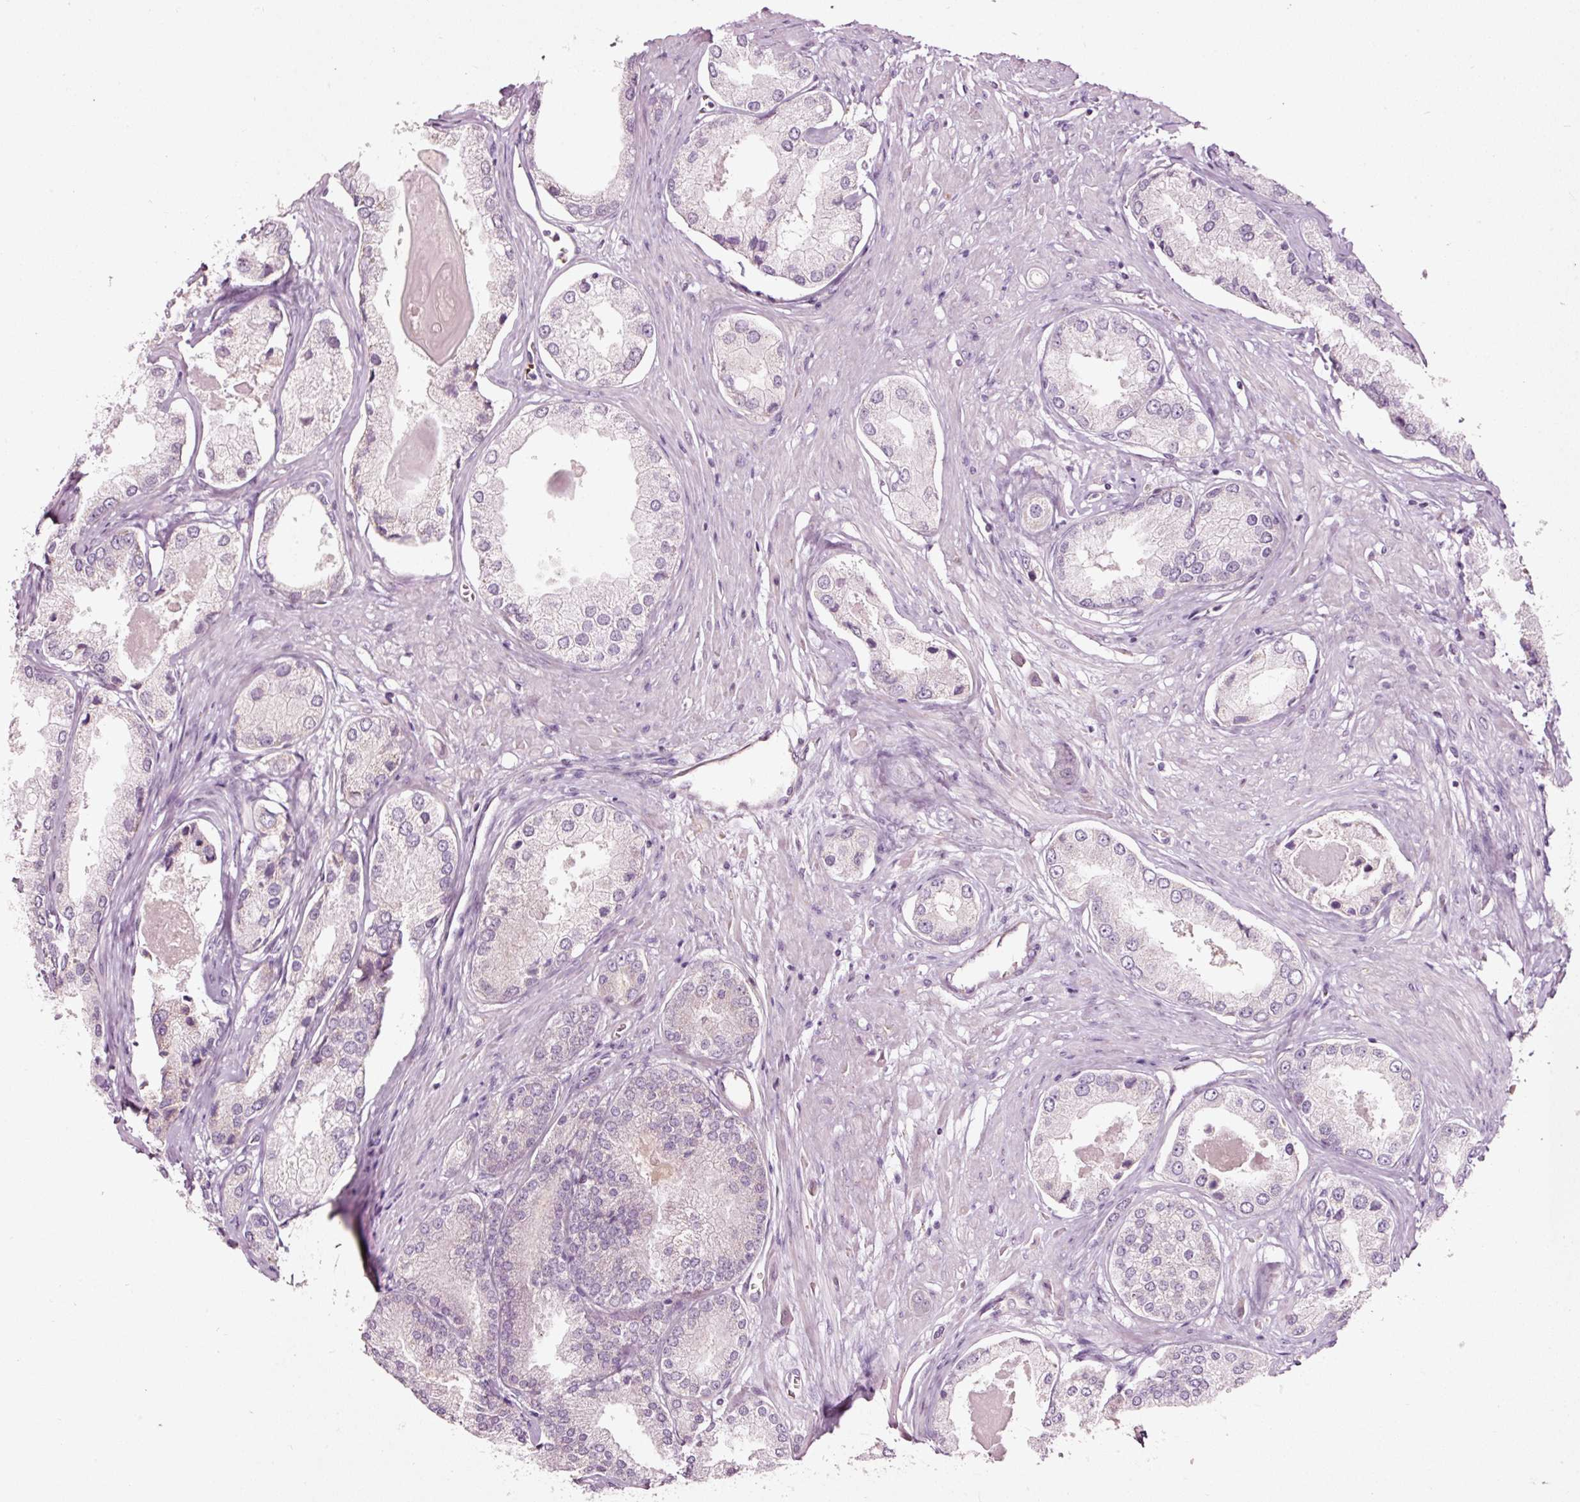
{"staining": {"intensity": "negative", "quantity": "none", "location": "none"}, "tissue": "prostate cancer", "cell_type": "Tumor cells", "image_type": "cancer", "snomed": [{"axis": "morphology", "description": "Adenocarcinoma, Low grade"}, {"axis": "topography", "description": "Prostate"}], "caption": "An immunohistochemistry photomicrograph of prostate cancer (adenocarcinoma (low-grade)) is shown. There is no staining in tumor cells of prostate cancer (adenocarcinoma (low-grade)). The staining is performed using DAB (3,3'-diaminobenzidine) brown chromogen with nuclei counter-stained in using hematoxylin.", "gene": "LDHAL6B", "patient": {"sex": "male", "age": 68}}